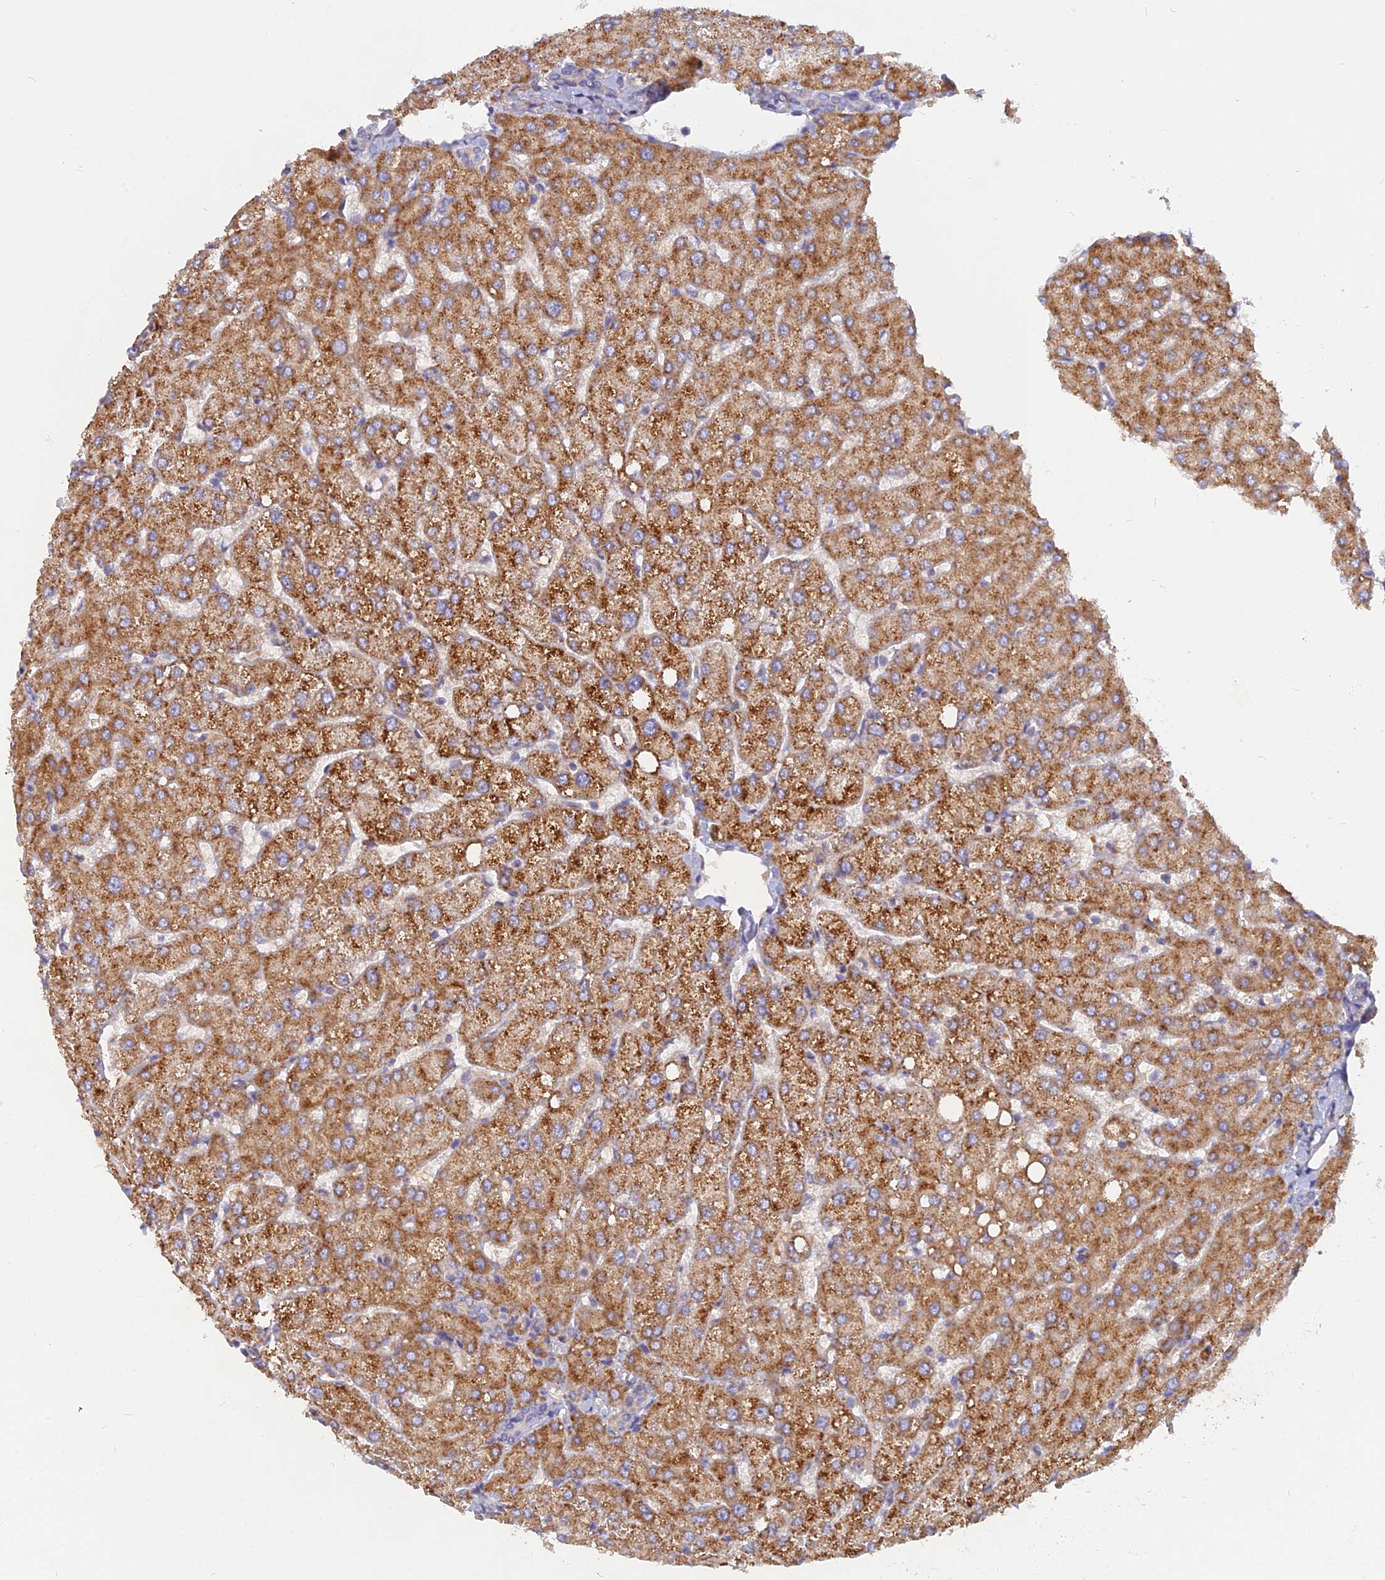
{"staining": {"intensity": "negative", "quantity": "none", "location": "none"}, "tissue": "liver", "cell_type": "Cholangiocytes", "image_type": "normal", "snomed": [{"axis": "morphology", "description": "Normal tissue, NOS"}, {"axis": "topography", "description": "Liver"}], "caption": "Immunohistochemistry (IHC) histopathology image of unremarkable liver: human liver stained with DAB reveals no significant protein expression in cholangiocytes.", "gene": "CACNA1B", "patient": {"sex": "female", "age": 54}}